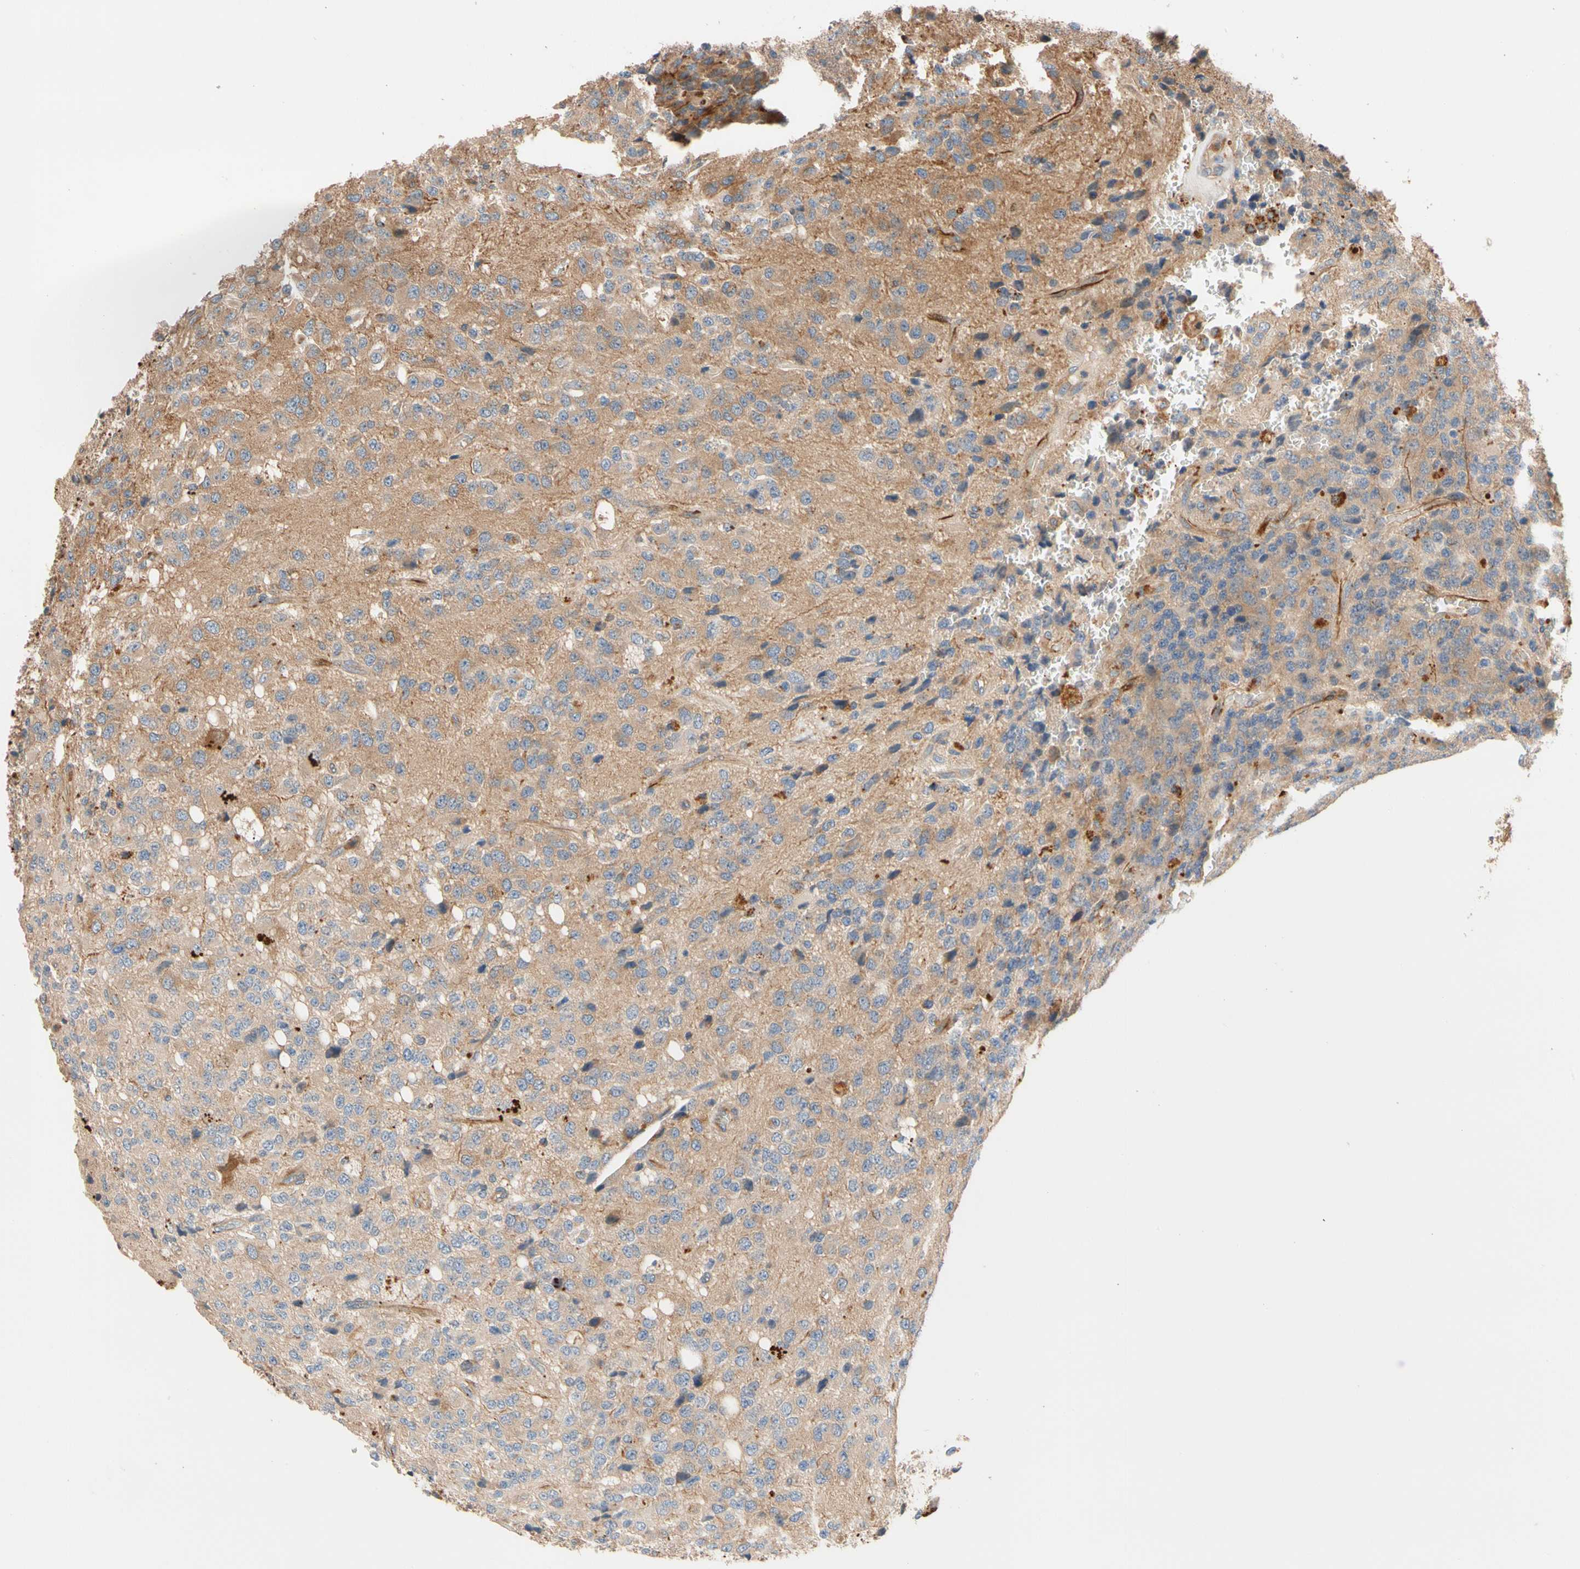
{"staining": {"intensity": "moderate", "quantity": "25%-75%", "location": "cytoplasmic/membranous"}, "tissue": "glioma", "cell_type": "Tumor cells", "image_type": "cancer", "snomed": [{"axis": "morphology", "description": "Glioma, malignant, High grade"}, {"axis": "topography", "description": "pancreas cauda"}], "caption": "There is medium levels of moderate cytoplasmic/membranous staining in tumor cells of glioma, as demonstrated by immunohistochemical staining (brown color).", "gene": "FGD6", "patient": {"sex": "male", "age": 60}}